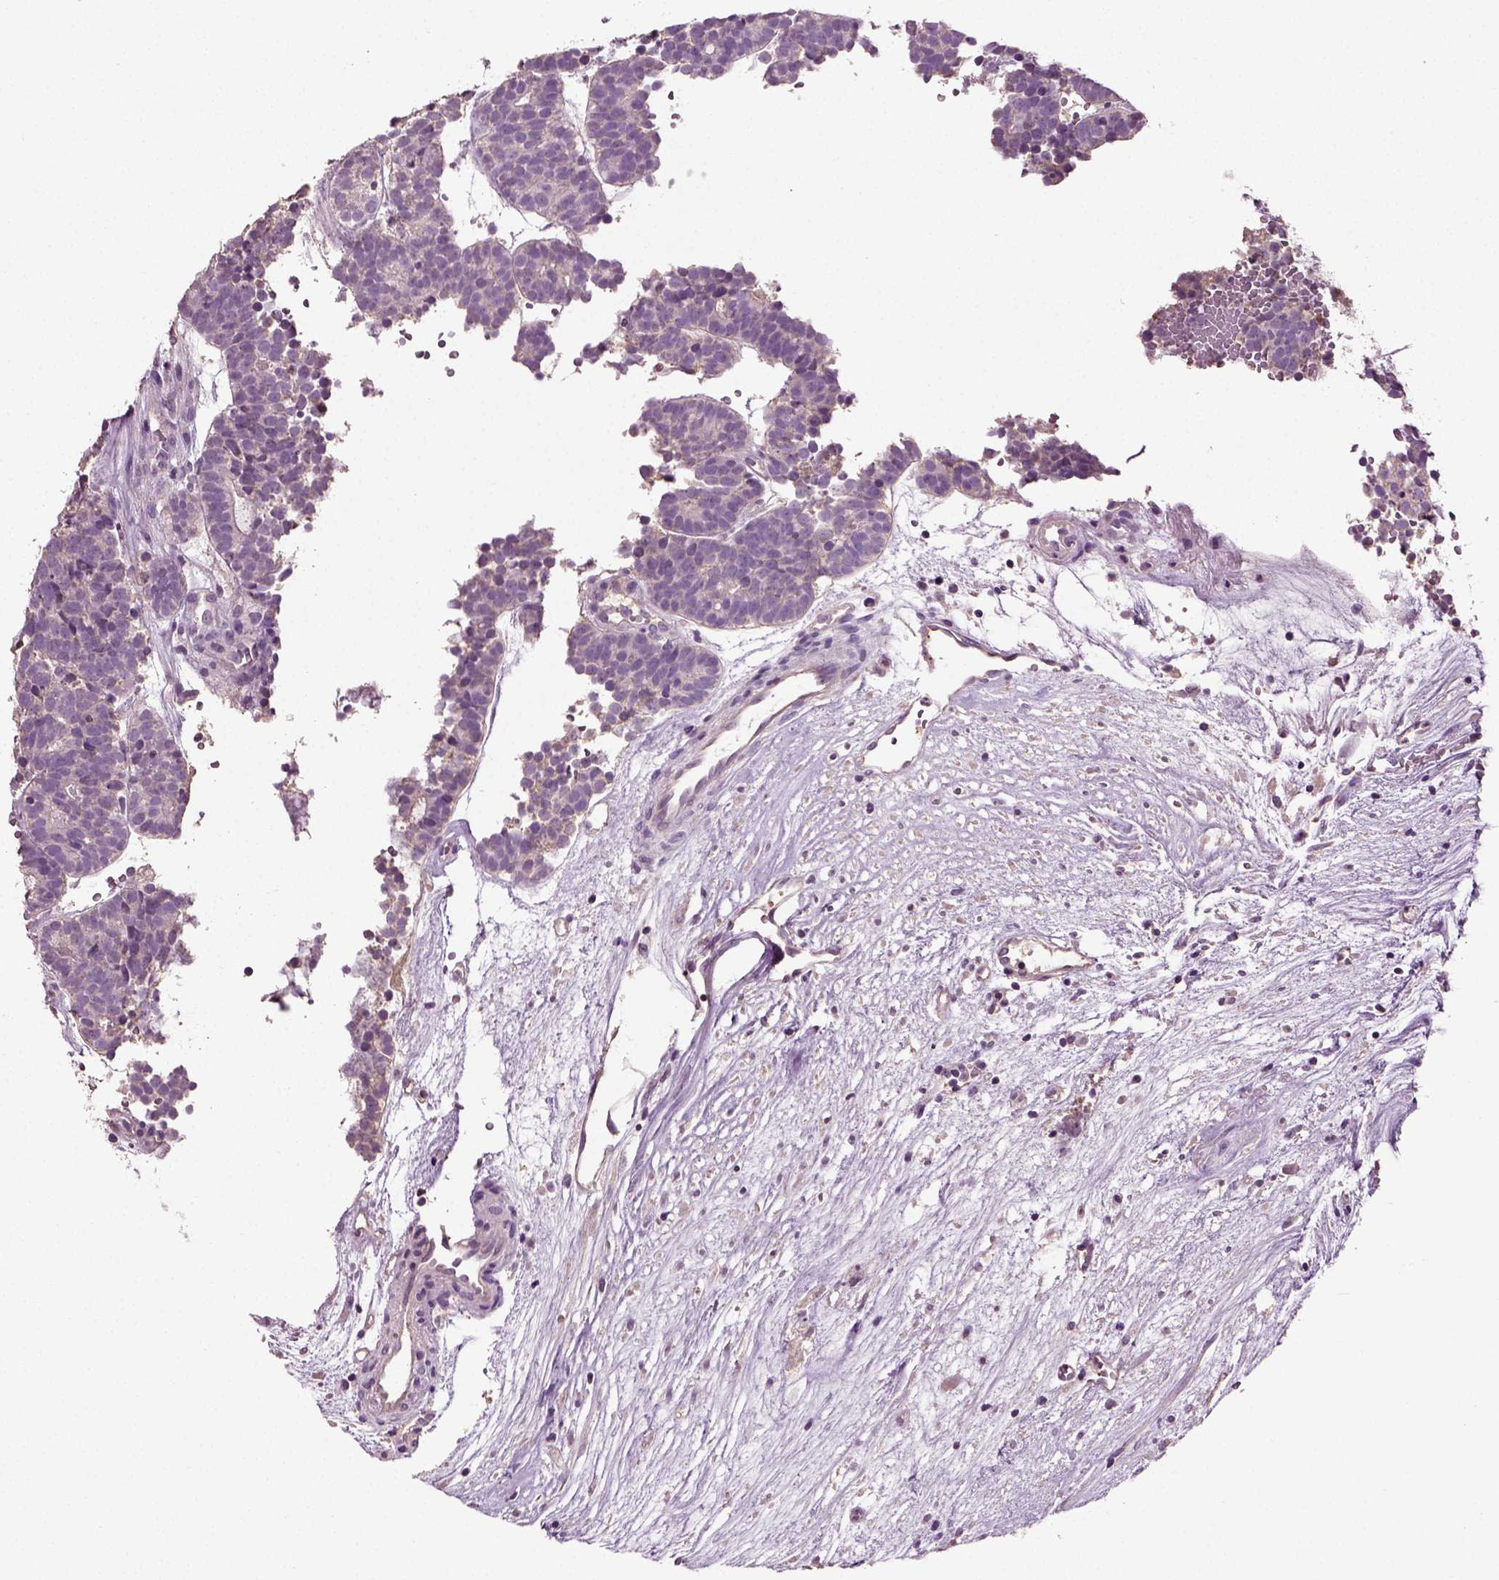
{"staining": {"intensity": "negative", "quantity": "none", "location": "none"}, "tissue": "head and neck cancer", "cell_type": "Tumor cells", "image_type": "cancer", "snomed": [{"axis": "morphology", "description": "Adenocarcinoma, NOS"}, {"axis": "topography", "description": "Head-Neck"}], "caption": "A high-resolution histopathology image shows immunohistochemistry staining of adenocarcinoma (head and neck), which demonstrates no significant expression in tumor cells.", "gene": "DEFB118", "patient": {"sex": "female", "age": 81}}